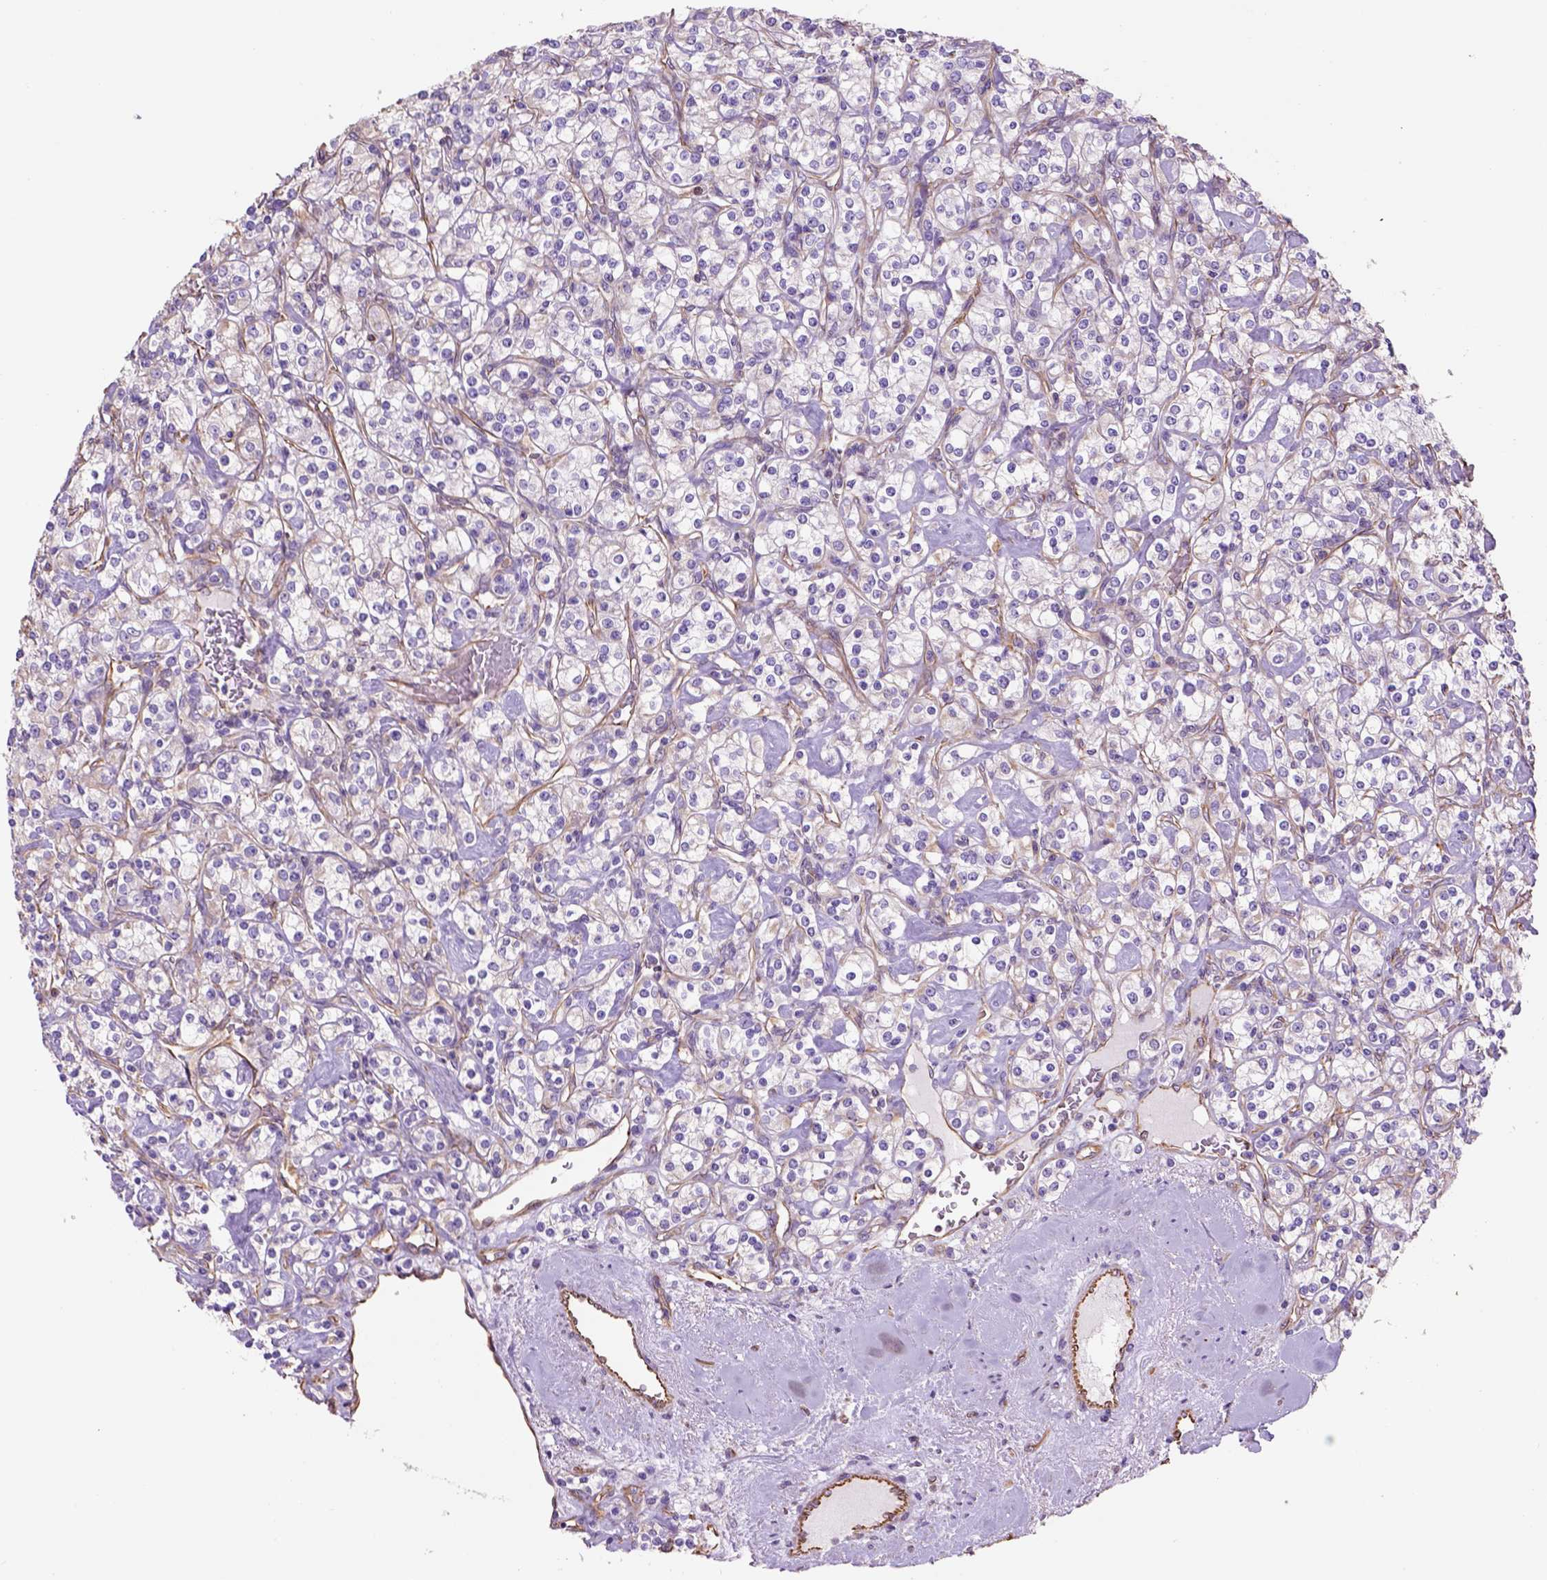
{"staining": {"intensity": "negative", "quantity": "none", "location": "none"}, "tissue": "renal cancer", "cell_type": "Tumor cells", "image_type": "cancer", "snomed": [{"axis": "morphology", "description": "Adenocarcinoma, NOS"}, {"axis": "topography", "description": "Kidney"}], "caption": "A high-resolution histopathology image shows IHC staining of renal cancer, which displays no significant staining in tumor cells. (DAB (3,3'-diaminobenzidine) immunohistochemistry (IHC) visualized using brightfield microscopy, high magnification).", "gene": "ZZZ3", "patient": {"sex": "male", "age": 77}}